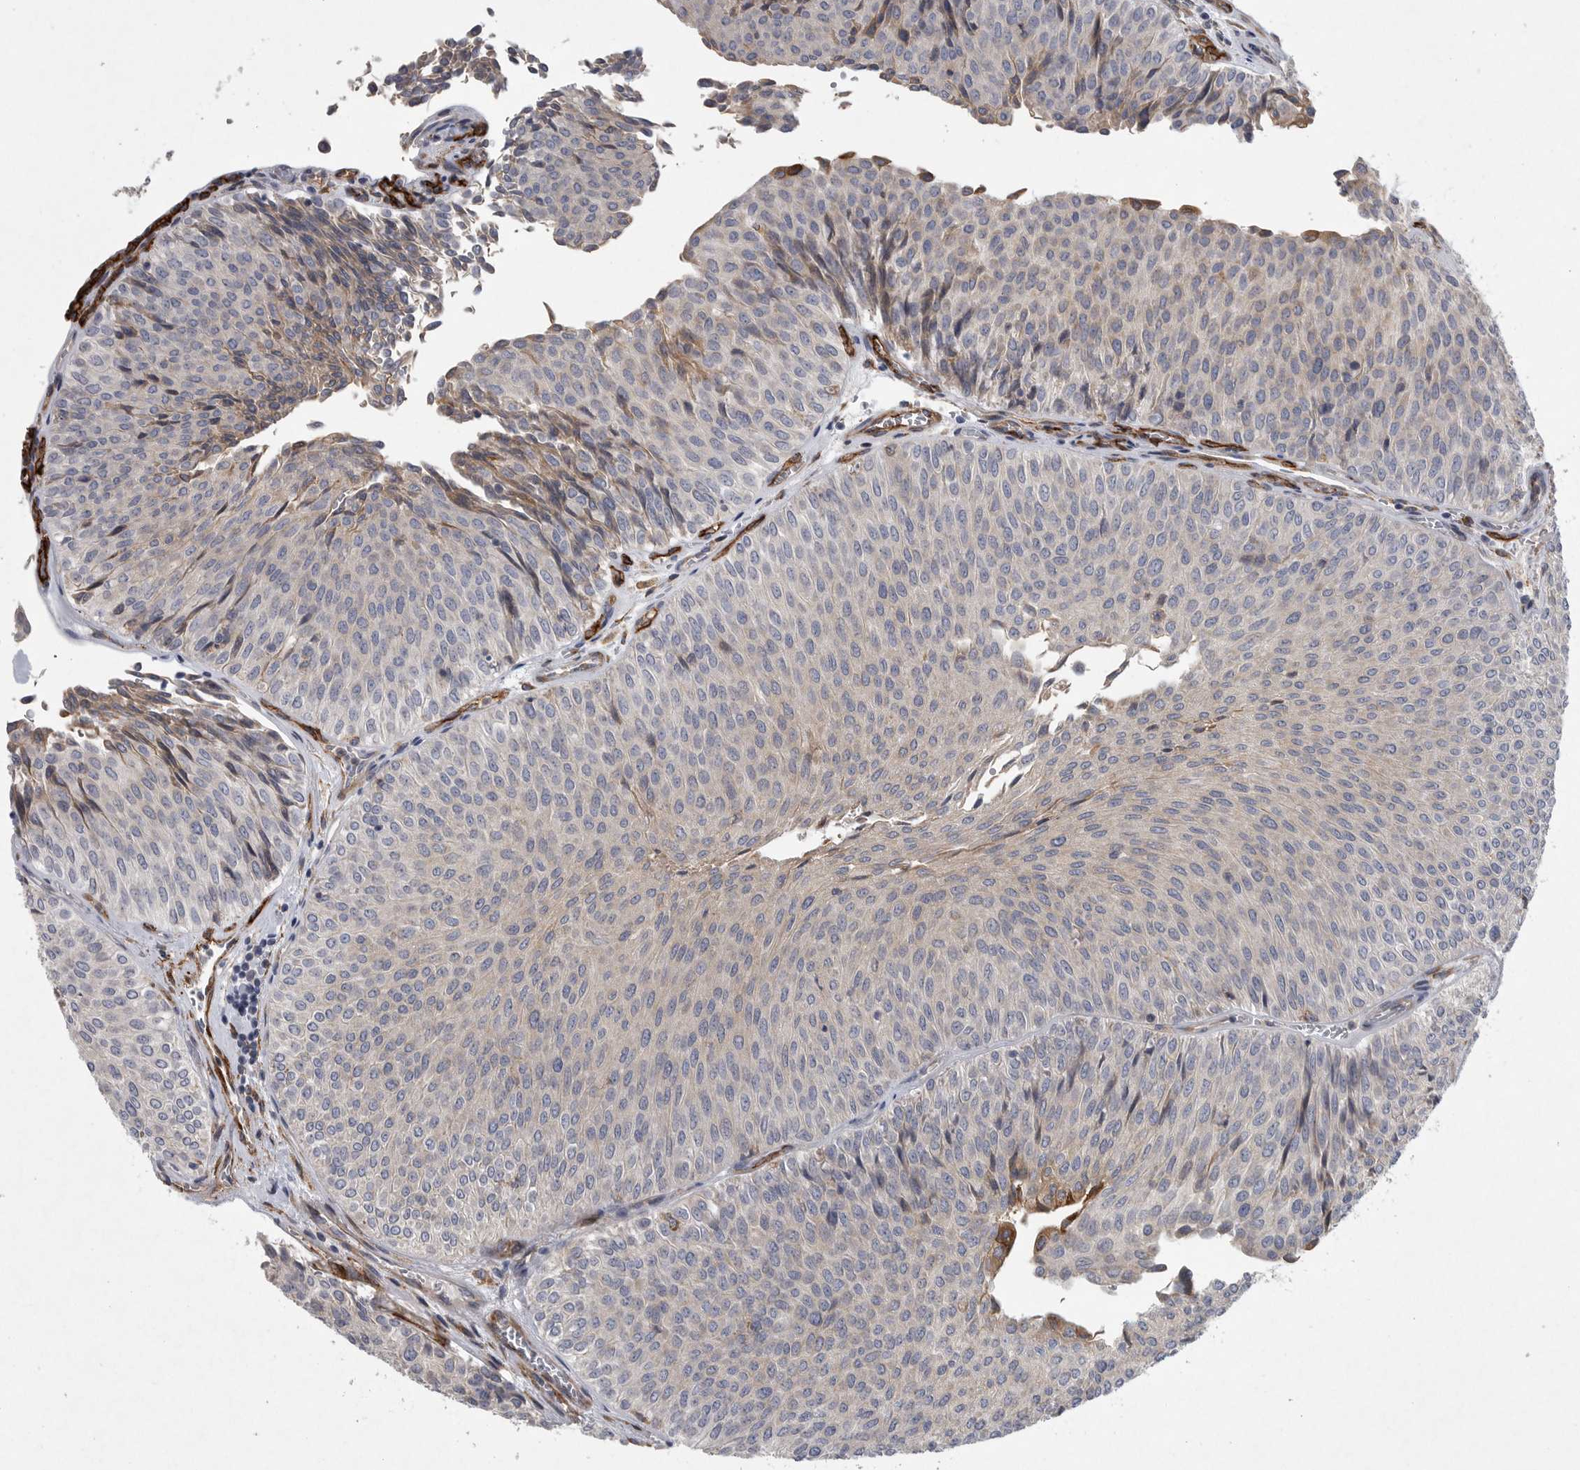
{"staining": {"intensity": "weak", "quantity": "<25%", "location": "cytoplasmic/membranous"}, "tissue": "urothelial cancer", "cell_type": "Tumor cells", "image_type": "cancer", "snomed": [{"axis": "morphology", "description": "Urothelial carcinoma, Low grade"}, {"axis": "topography", "description": "Urinary bladder"}], "caption": "Immunohistochemistry (IHC) micrograph of human urothelial cancer stained for a protein (brown), which displays no staining in tumor cells.", "gene": "MINPP1", "patient": {"sex": "male", "age": 78}}